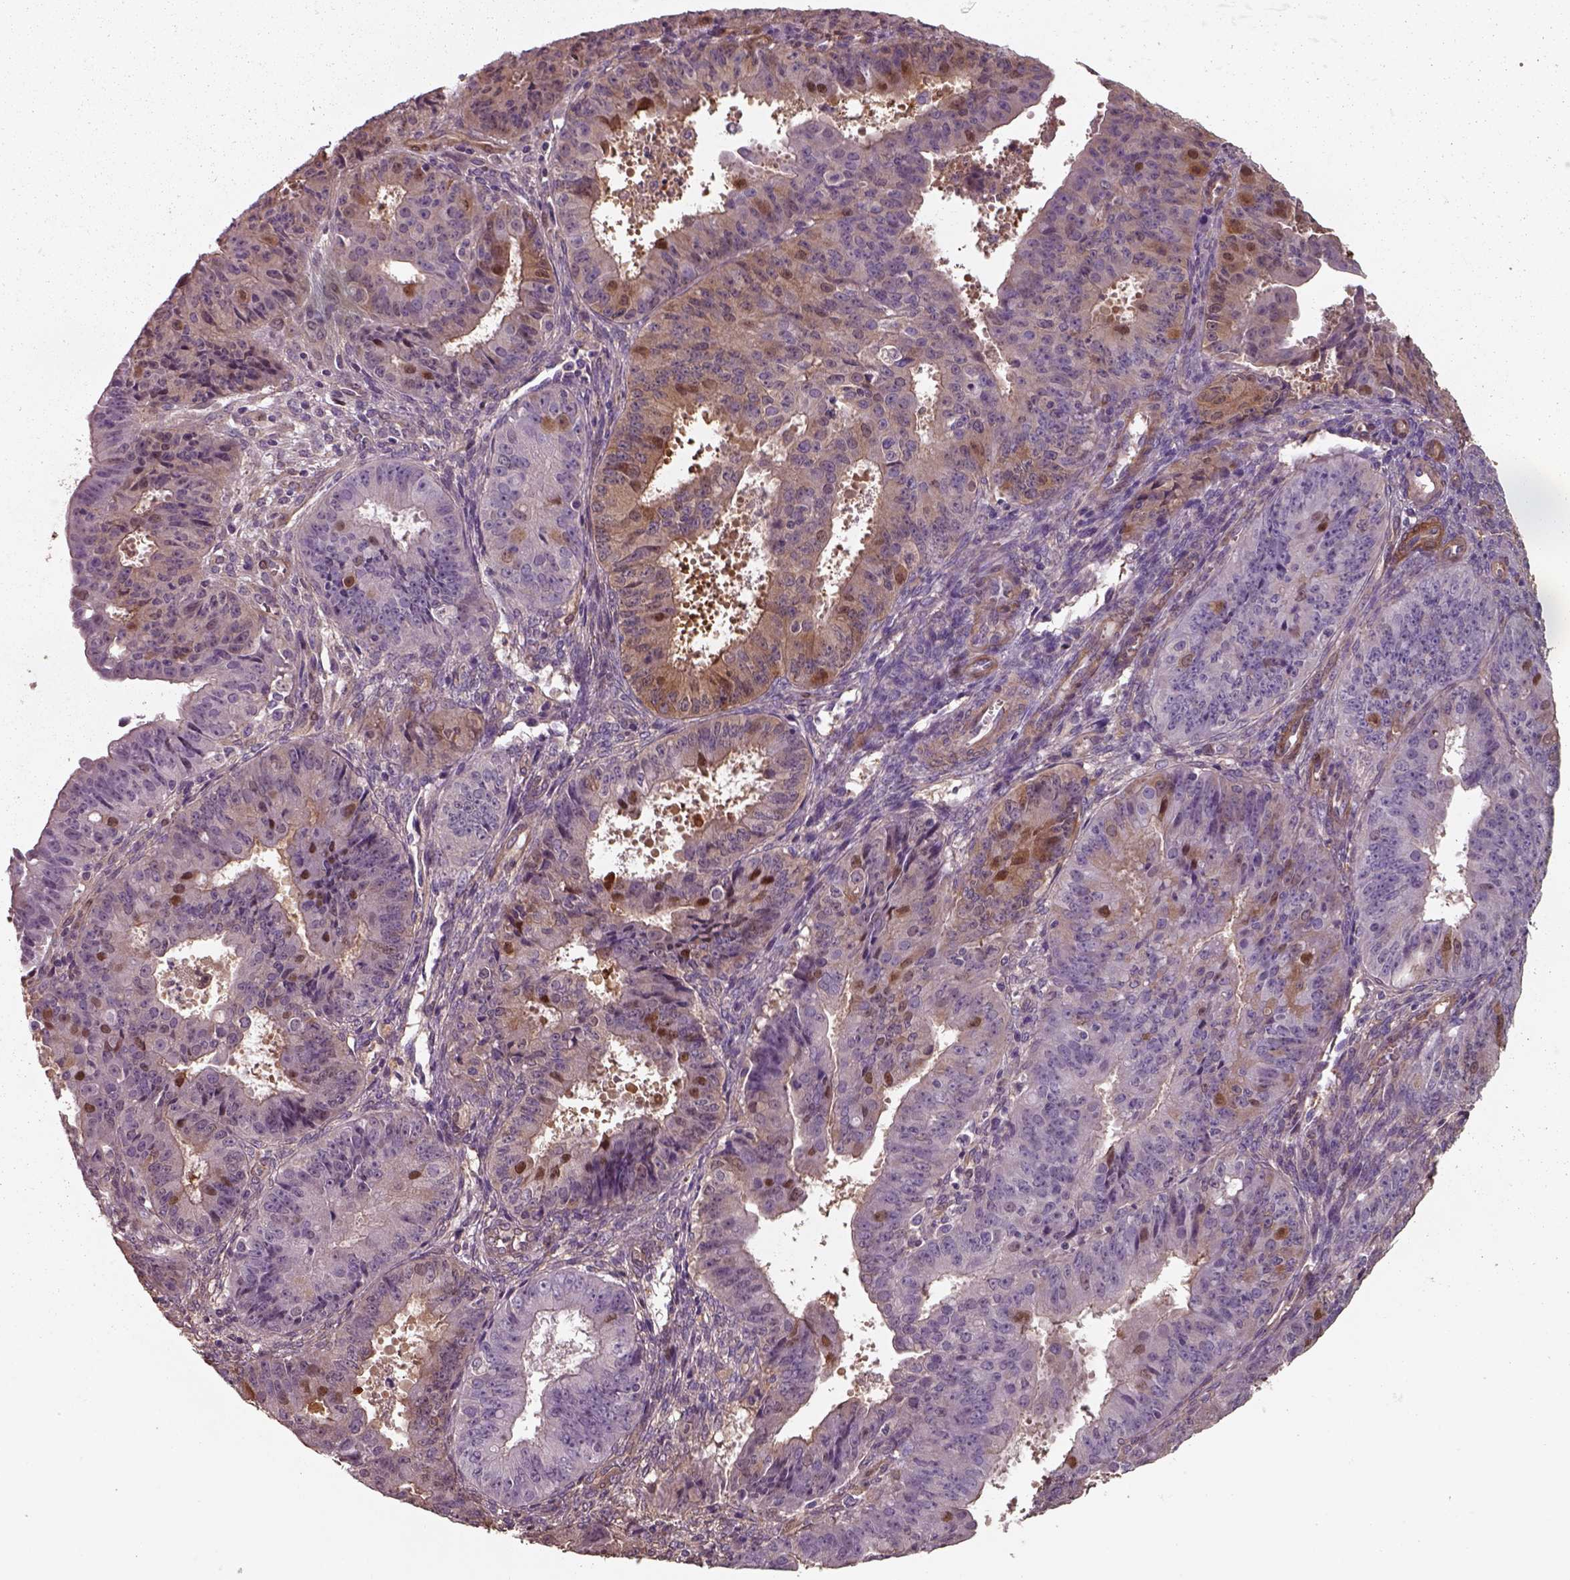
{"staining": {"intensity": "moderate", "quantity": "<25%", "location": "cytoplasmic/membranous"}, "tissue": "ovarian cancer", "cell_type": "Tumor cells", "image_type": "cancer", "snomed": [{"axis": "morphology", "description": "Carcinoma, endometroid"}, {"axis": "topography", "description": "Ovary"}], "caption": "Moderate cytoplasmic/membranous protein positivity is seen in about <25% of tumor cells in ovarian cancer (endometroid carcinoma).", "gene": "ISYNA1", "patient": {"sex": "female", "age": 42}}